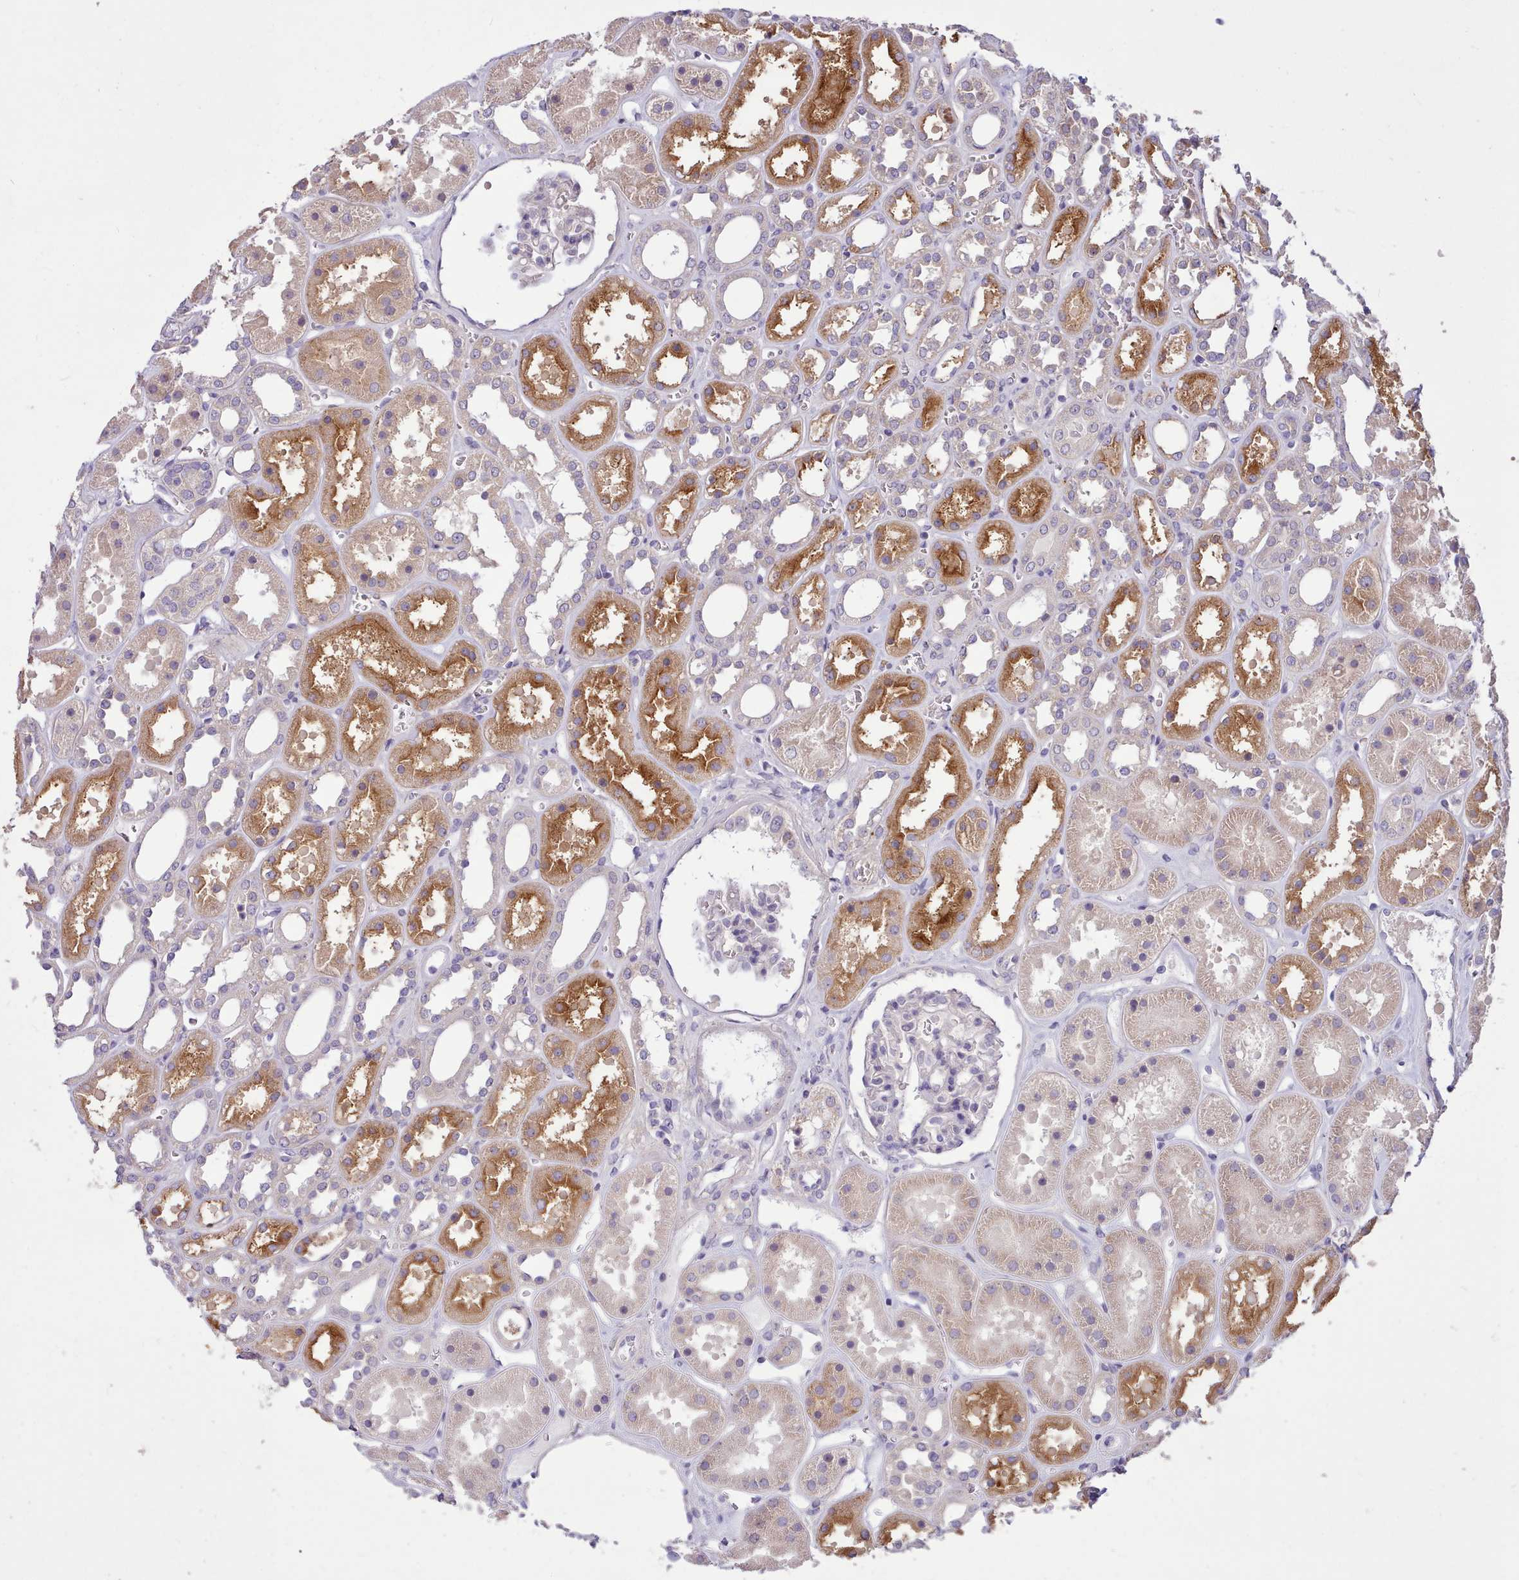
{"staining": {"intensity": "negative", "quantity": "none", "location": "none"}, "tissue": "kidney", "cell_type": "Cells in glomeruli", "image_type": "normal", "snomed": [{"axis": "morphology", "description": "Normal tissue, NOS"}, {"axis": "topography", "description": "Kidney"}], "caption": "IHC of unremarkable human kidney displays no positivity in cells in glomeruli.", "gene": "ZNF607", "patient": {"sex": "female", "age": 41}}